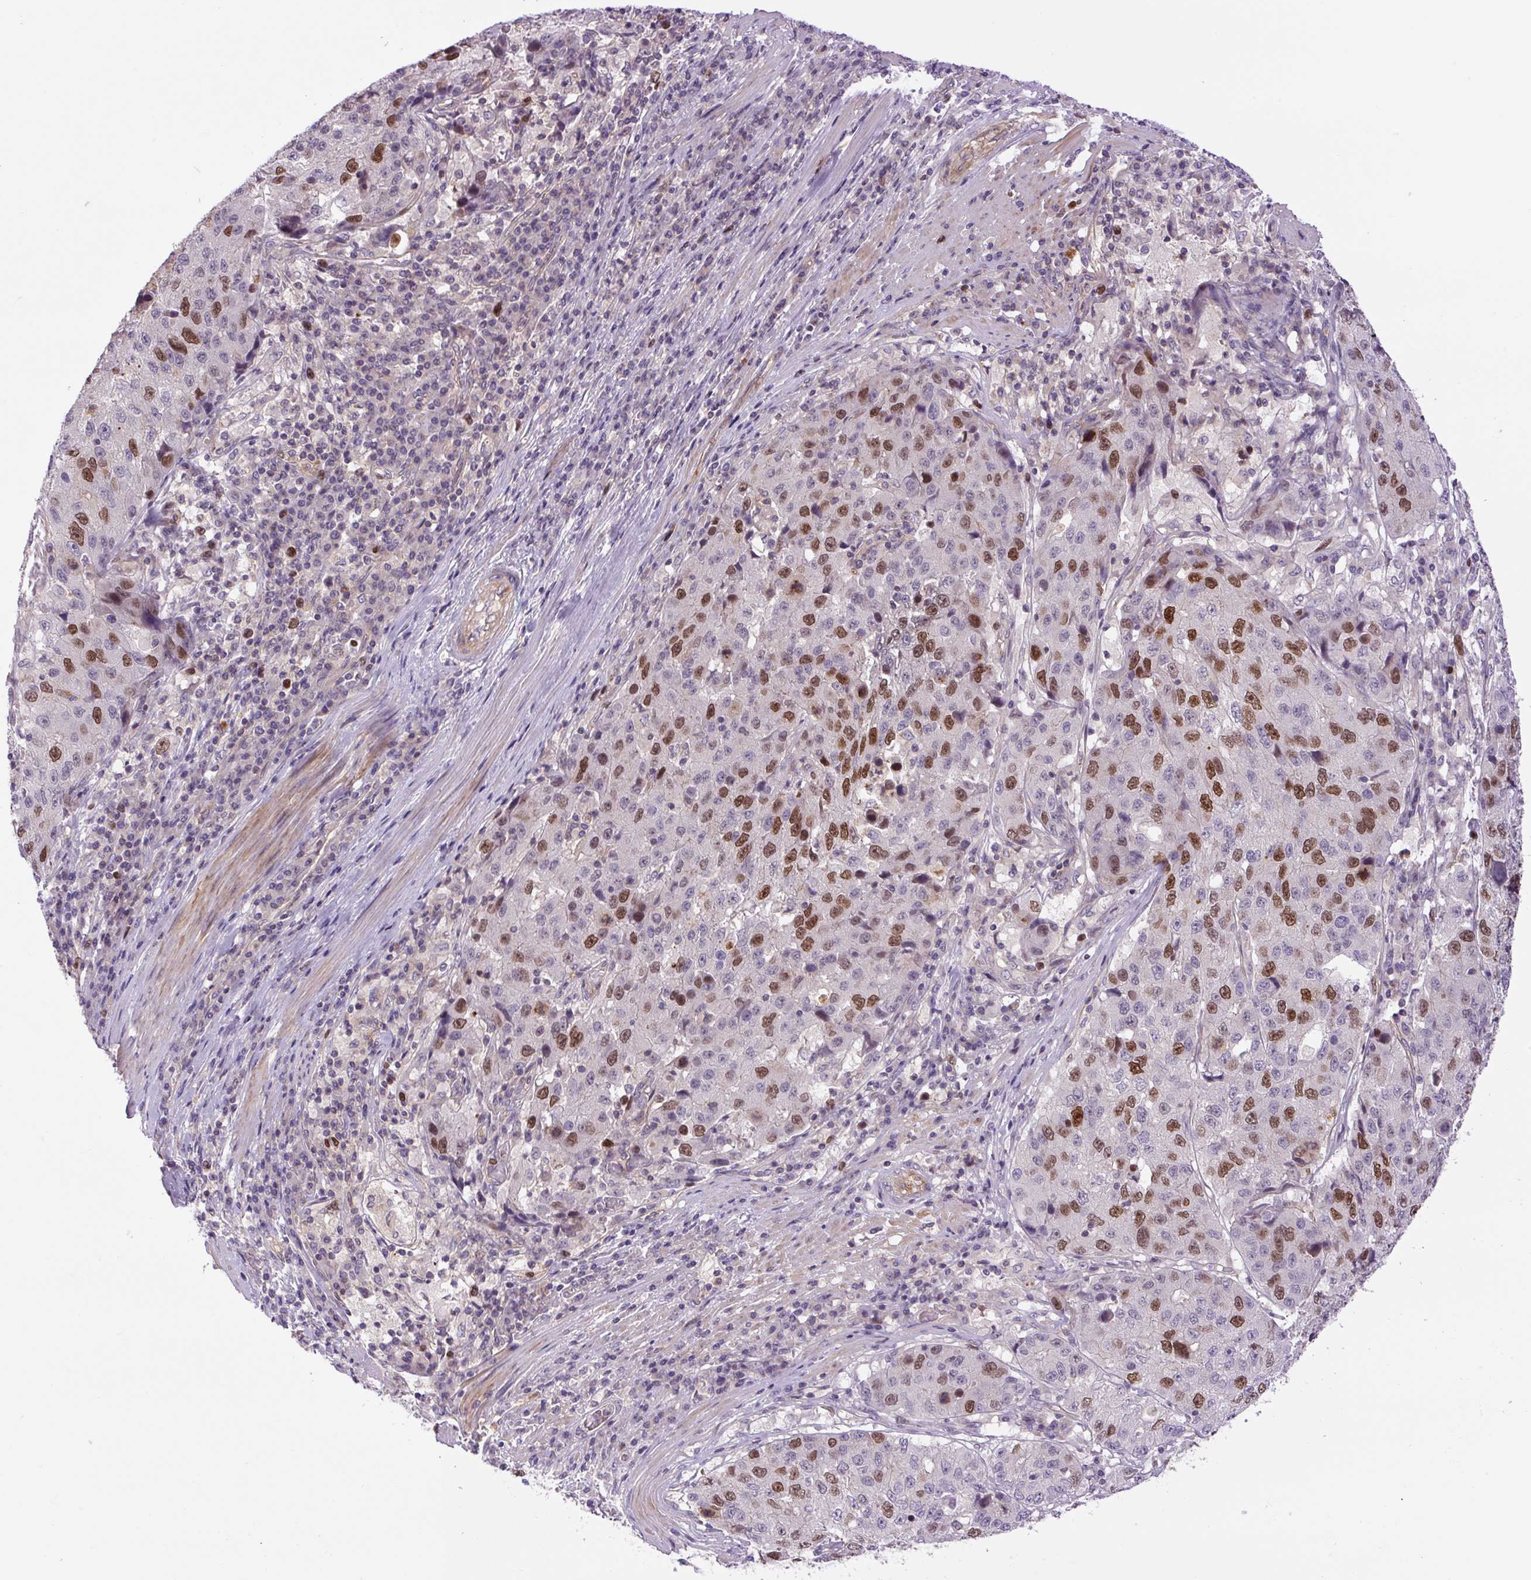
{"staining": {"intensity": "strong", "quantity": "25%-75%", "location": "nuclear"}, "tissue": "stomach cancer", "cell_type": "Tumor cells", "image_type": "cancer", "snomed": [{"axis": "morphology", "description": "Adenocarcinoma, NOS"}, {"axis": "topography", "description": "Stomach"}], "caption": "Adenocarcinoma (stomach) stained with DAB immunohistochemistry exhibits high levels of strong nuclear positivity in approximately 25%-75% of tumor cells. The staining was performed using DAB (3,3'-diaminobenzidine) to visualize the protein expression in brown, while the nuclei were stained in blue with hematoxylin (Magnification: 20x).", "gene": "KIFC1", "patient": {"sex": "male", "age": 71}}